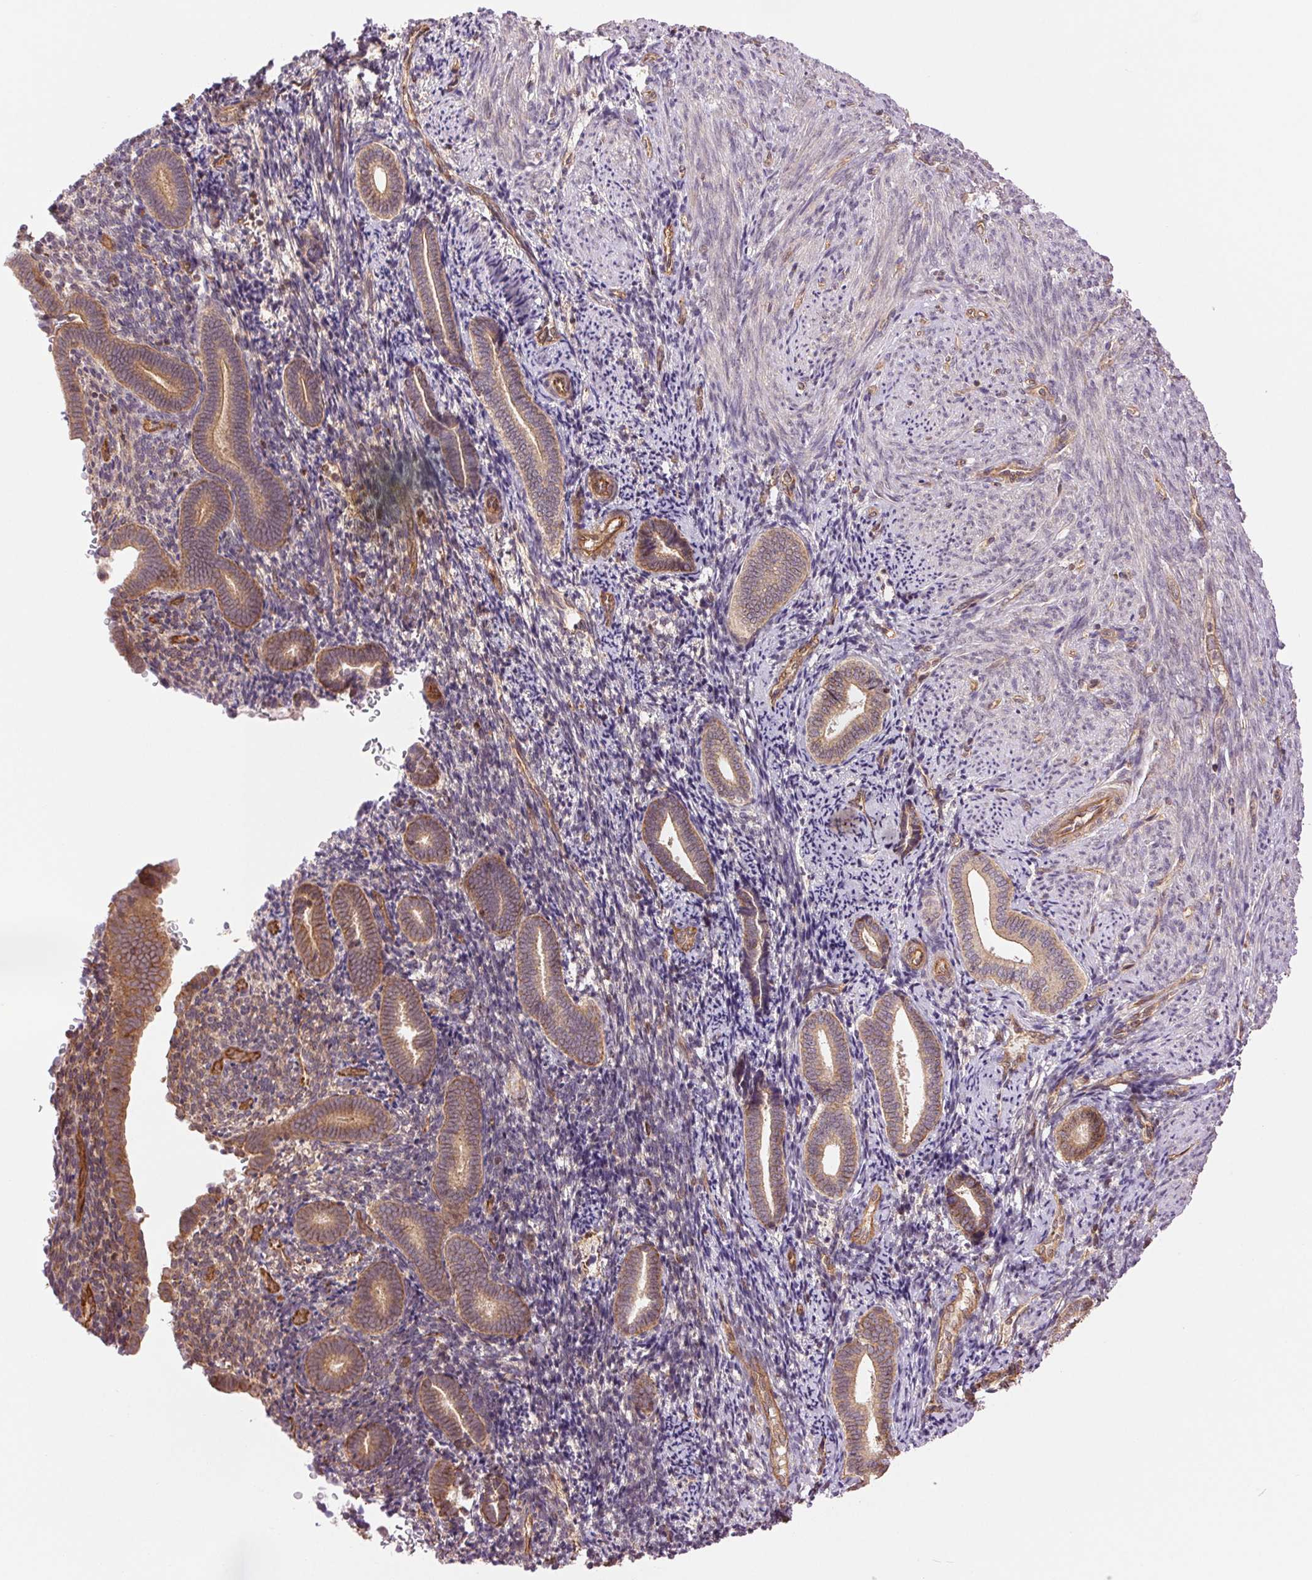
{"staining": {"intensity": "weak", "quantity": "25%-75%", "location": "cytoplasmic/membranous"}, "tissue": "endometrium", "cell_type": "Cells in endometrial stroma", "image_type": "normal", "snomed": [{"axis": "morphology", "description": "Normal tissue, NOS"}, {"axis": "topography", "description": "Endometrium"}], "caption": "A micrograph of endometrium stained for a protein demonstrates weak cytoplasmic/membranous brown staining in cells in endometrial stroma.", "gene": "STARD7", "patient": {"sex": "female", "age": 57}}